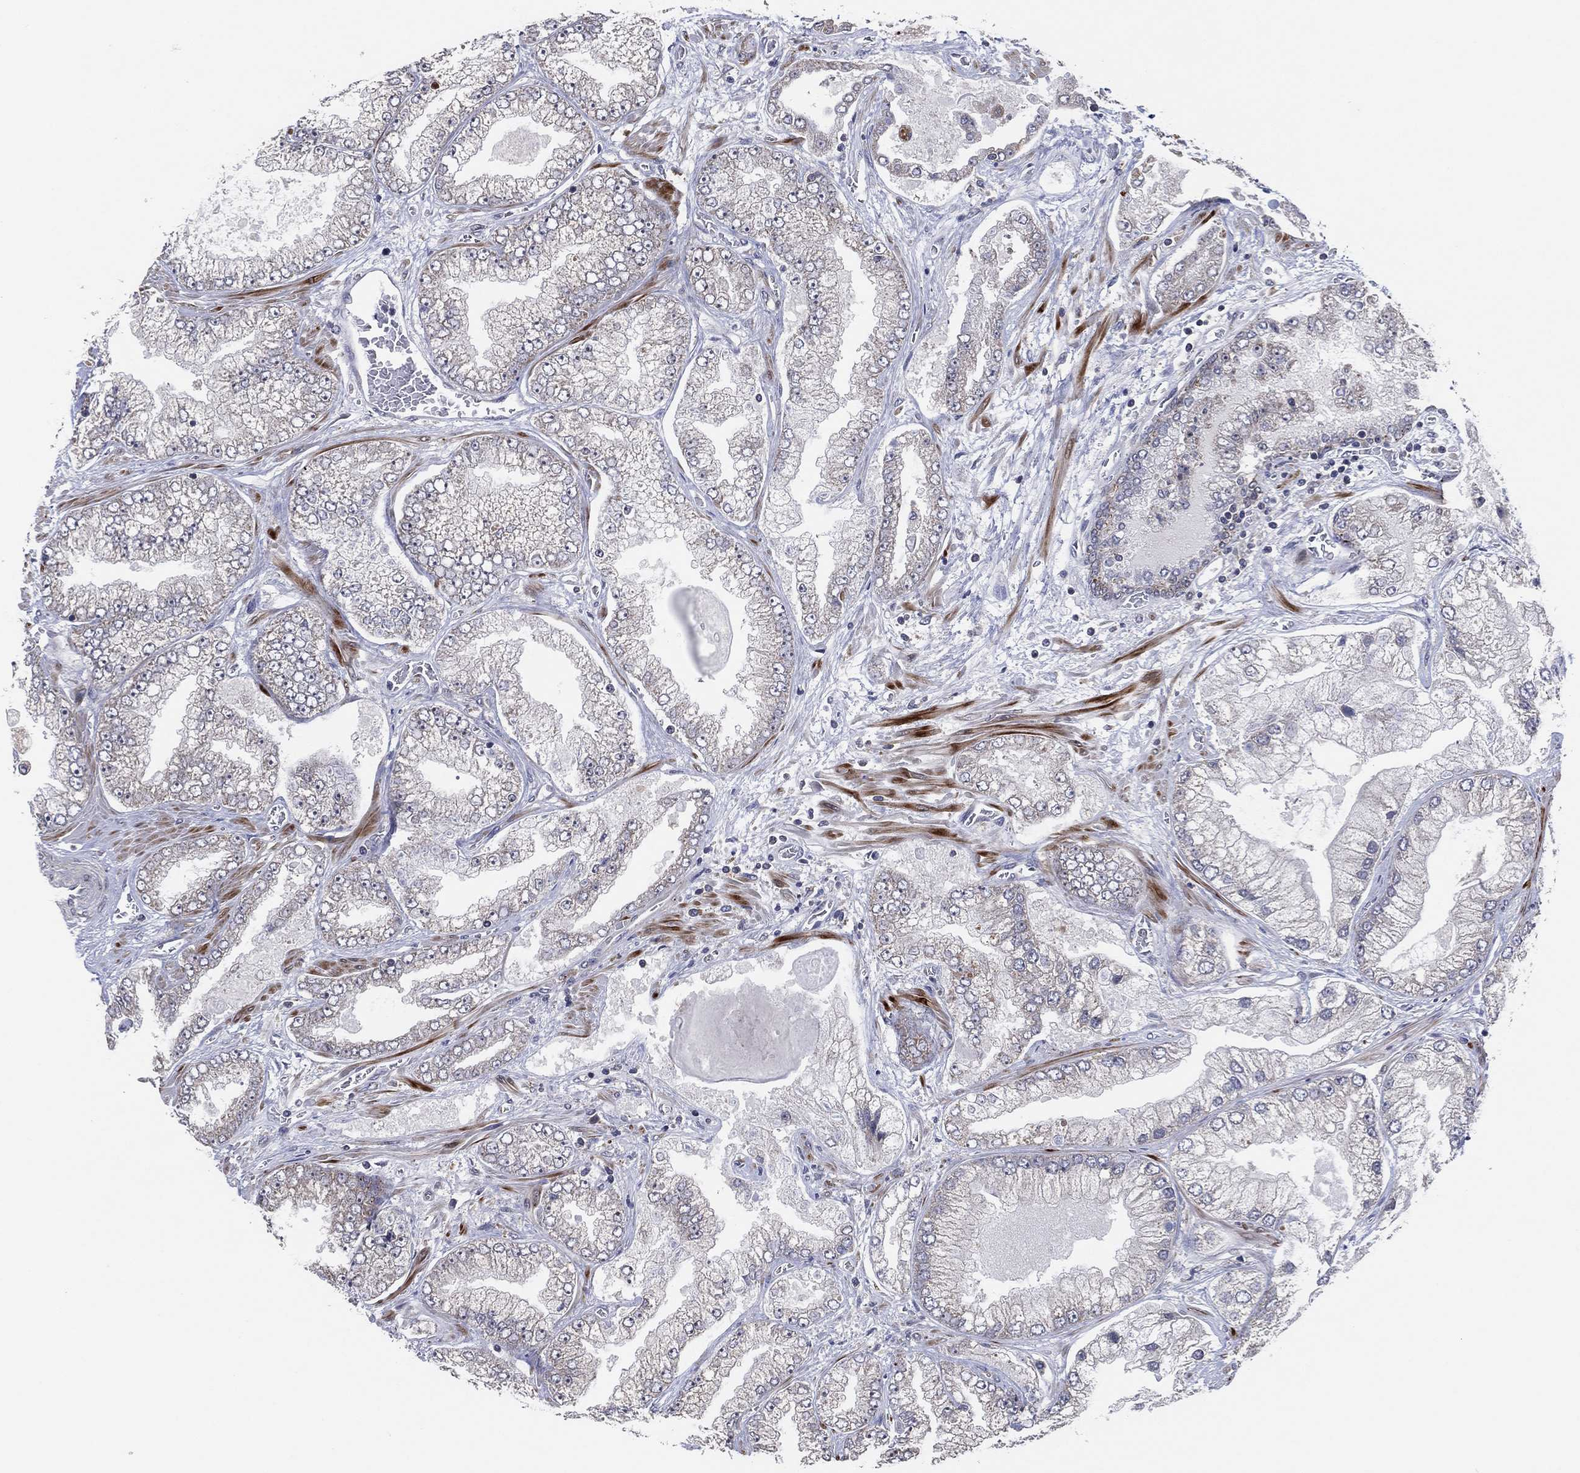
{"staining": {"intensity": "negative", "quantity": "none", "location": "none"}, "tissue": "prostate cancer", "cell_type": "Tumor cells", "image_type": "cancer", "snomed": [{"axis": "morphology", "description": "Adenocarcinoma, Low grade"}, {"axis": "topography", "description": "Prostate"}], "caption": "This is a histopathology image of immunohistochemistry (IHC) staining of prostate adenocarcinoma (low-grade), which shows no positivity in tumor cells.", "gene": "FAM104A", "patient": {"sex": "male", "age": 57}}